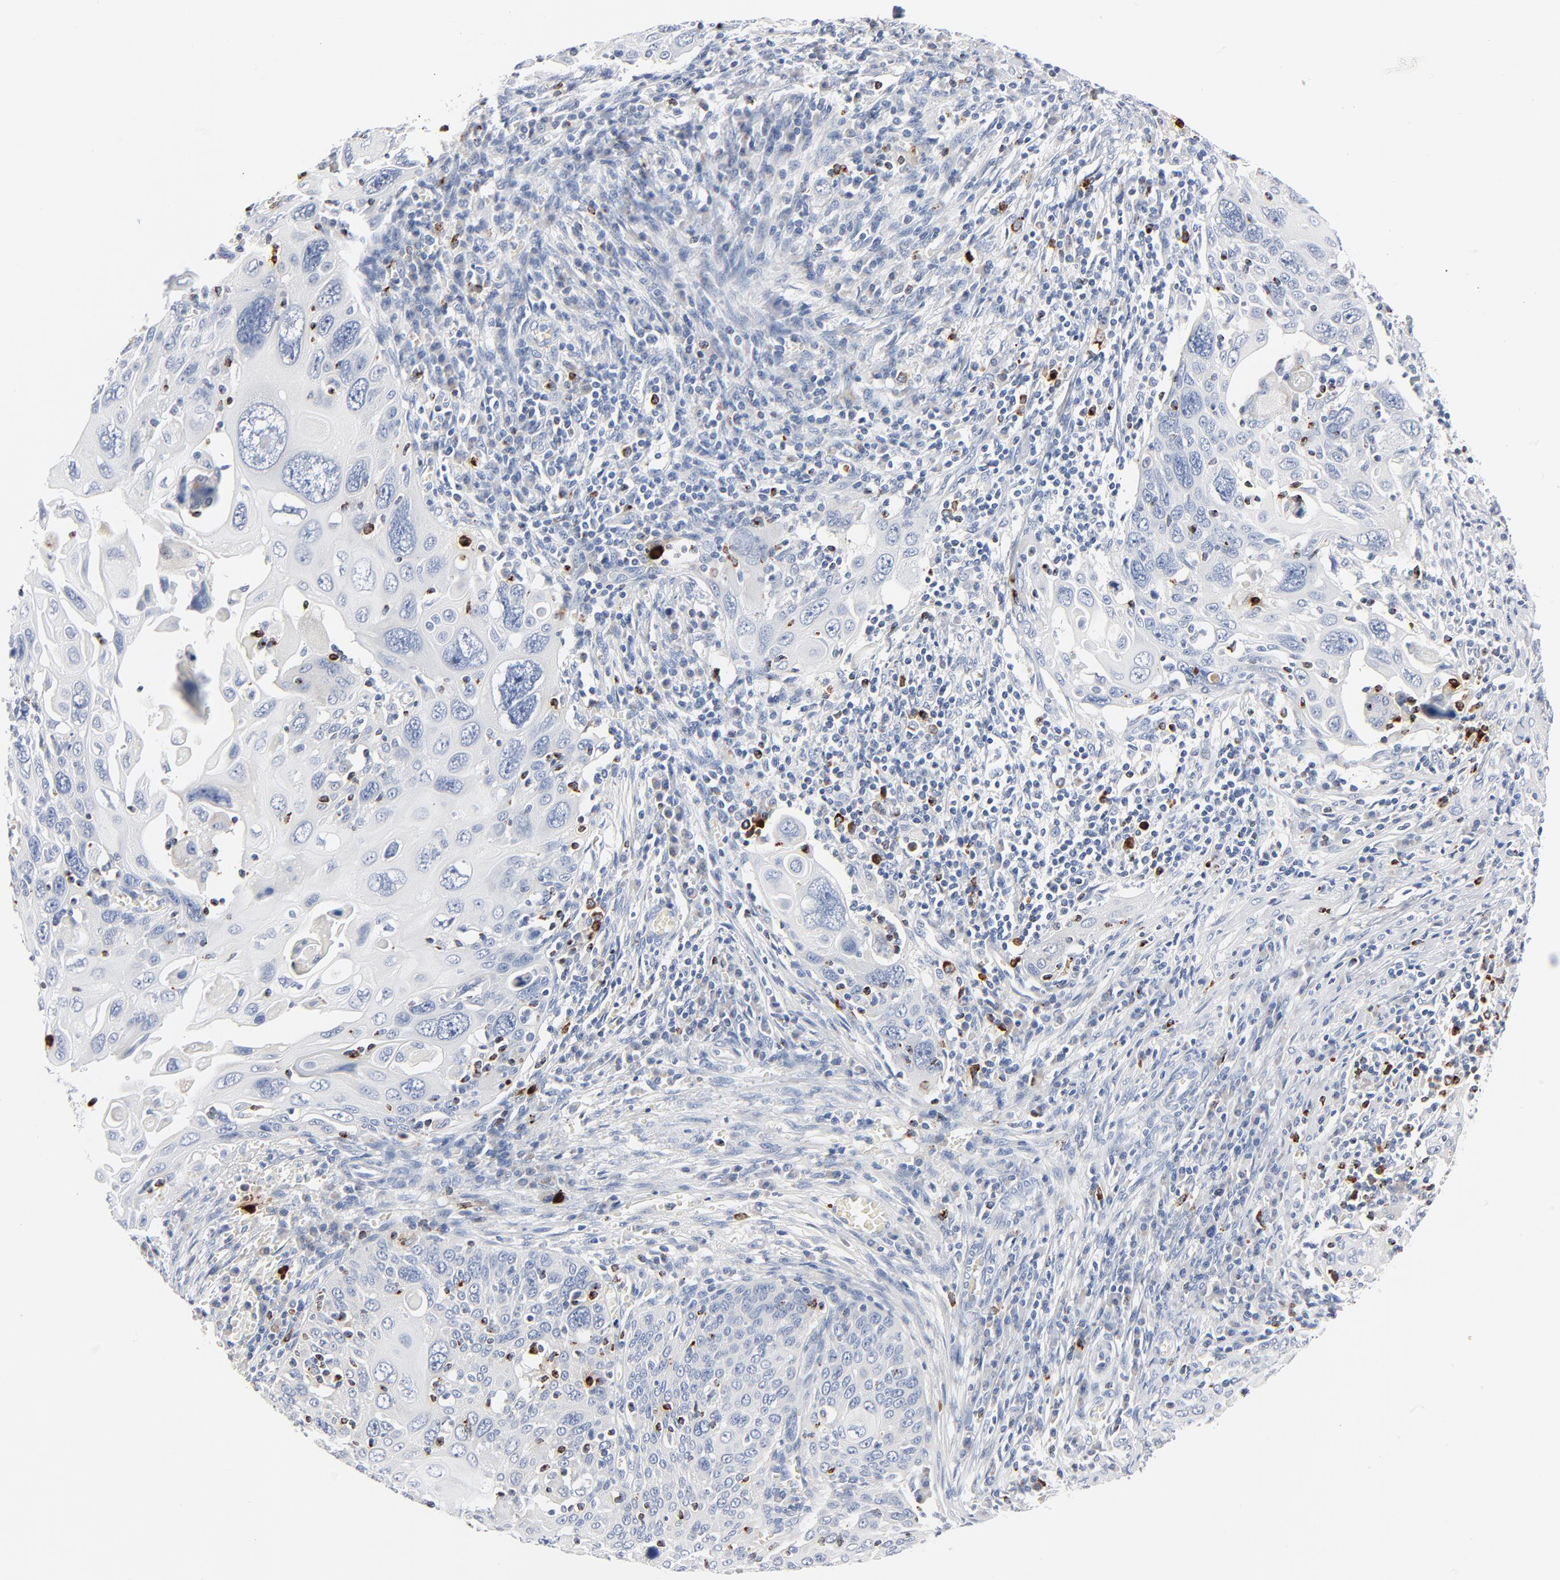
{"staining": {"intensity": "negative", "quantity": "none", "location": "none"}, "tissue": "cervical cancer", "cell_type": "Tumor cells", "image_type": "cancer", "snomed": [{"axis": "morphology", "description": "Squamous cell carcinoma, NOS"}, {"axis": "topography", "description": "Cervix"}], "caption": "DAB immunohistochemical staining of human cervical cancer (squamous cell carcinoma) displays no significant staining in tumor cells.", "gene": "GZMB", "patient": {"sex": "female", "age": 54}}